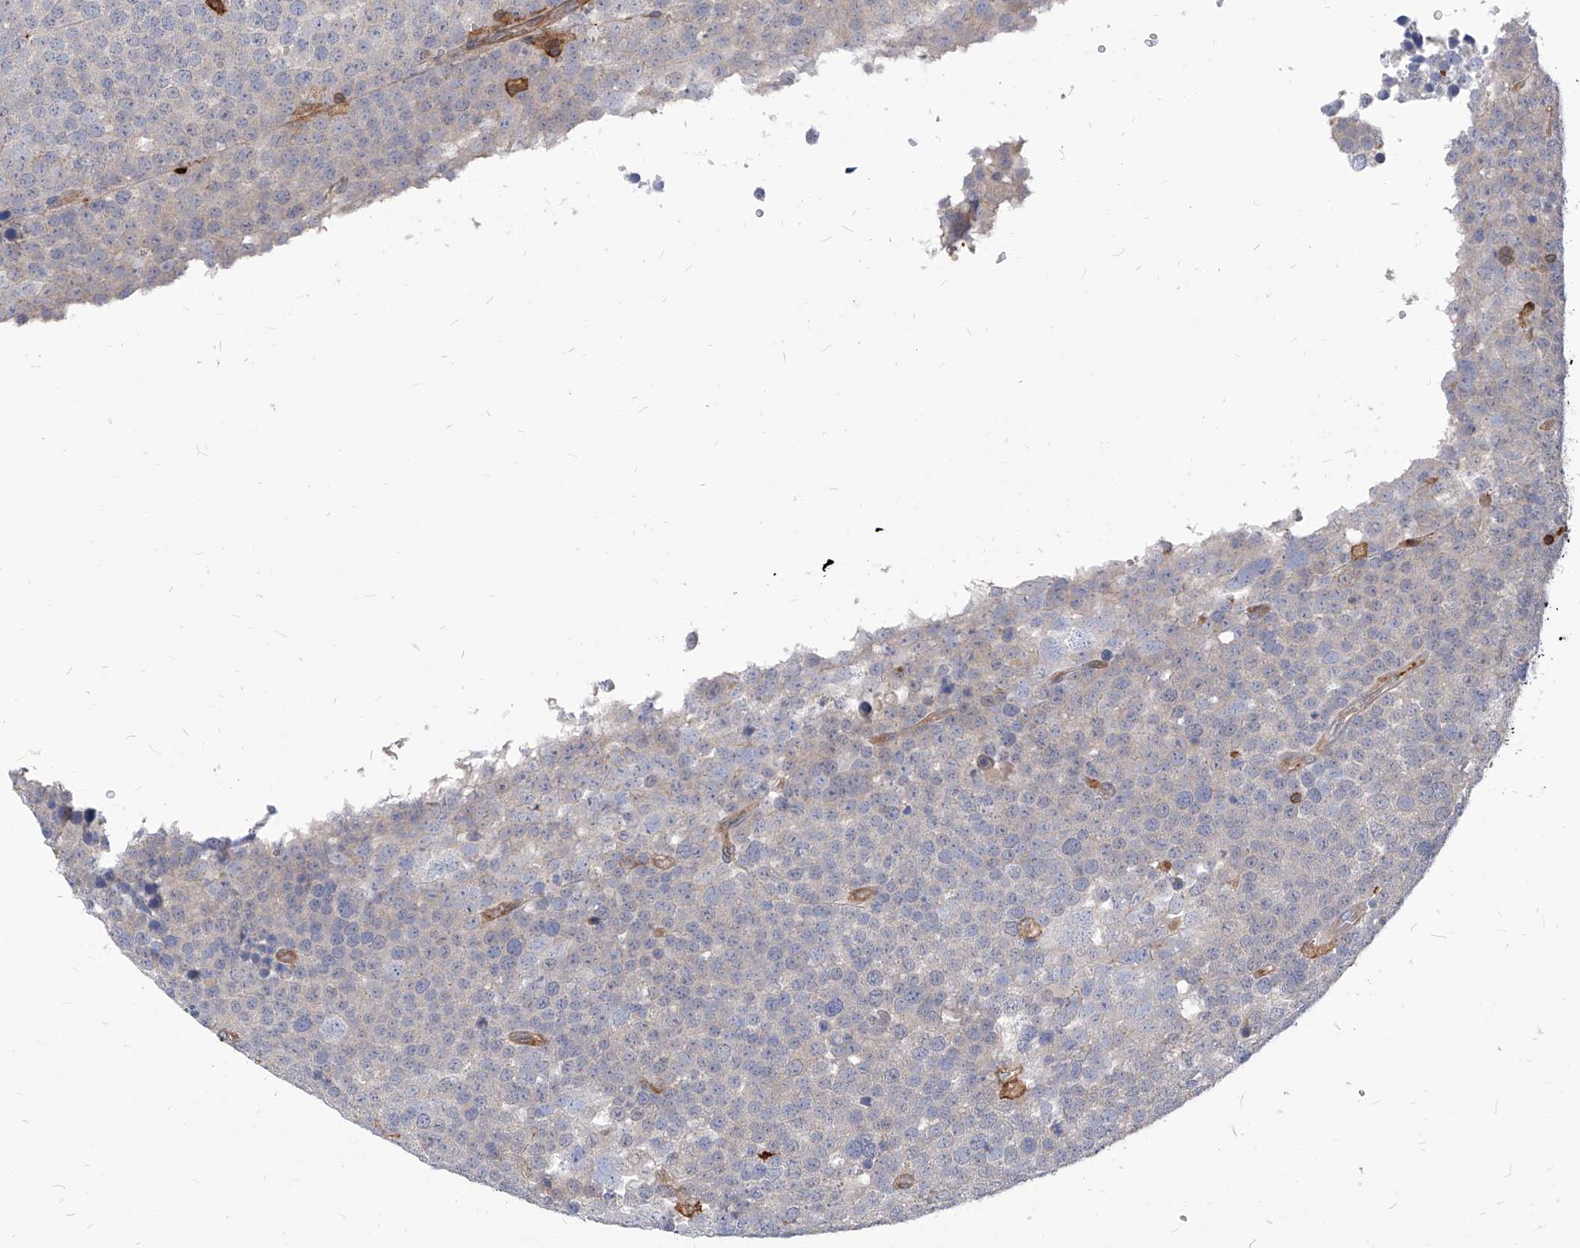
{"staining": {"intensity": "negative", "quantity": "none", "location": "none"}, "tissue": "testis cancer", "cell_type": "Tumor cells", "image_type": "cancer", "snomed": [{"axis": "morphology", "description": "Seminoma, NOS"}, {"axis": "topography", "description": "Testis"}], "caption": "Testis seminoma was stained to show a protein in brown. There is no significant expression in tumor cells.", "gene": "ABRACL", "patient": {"sex": "male", "age": 71}}